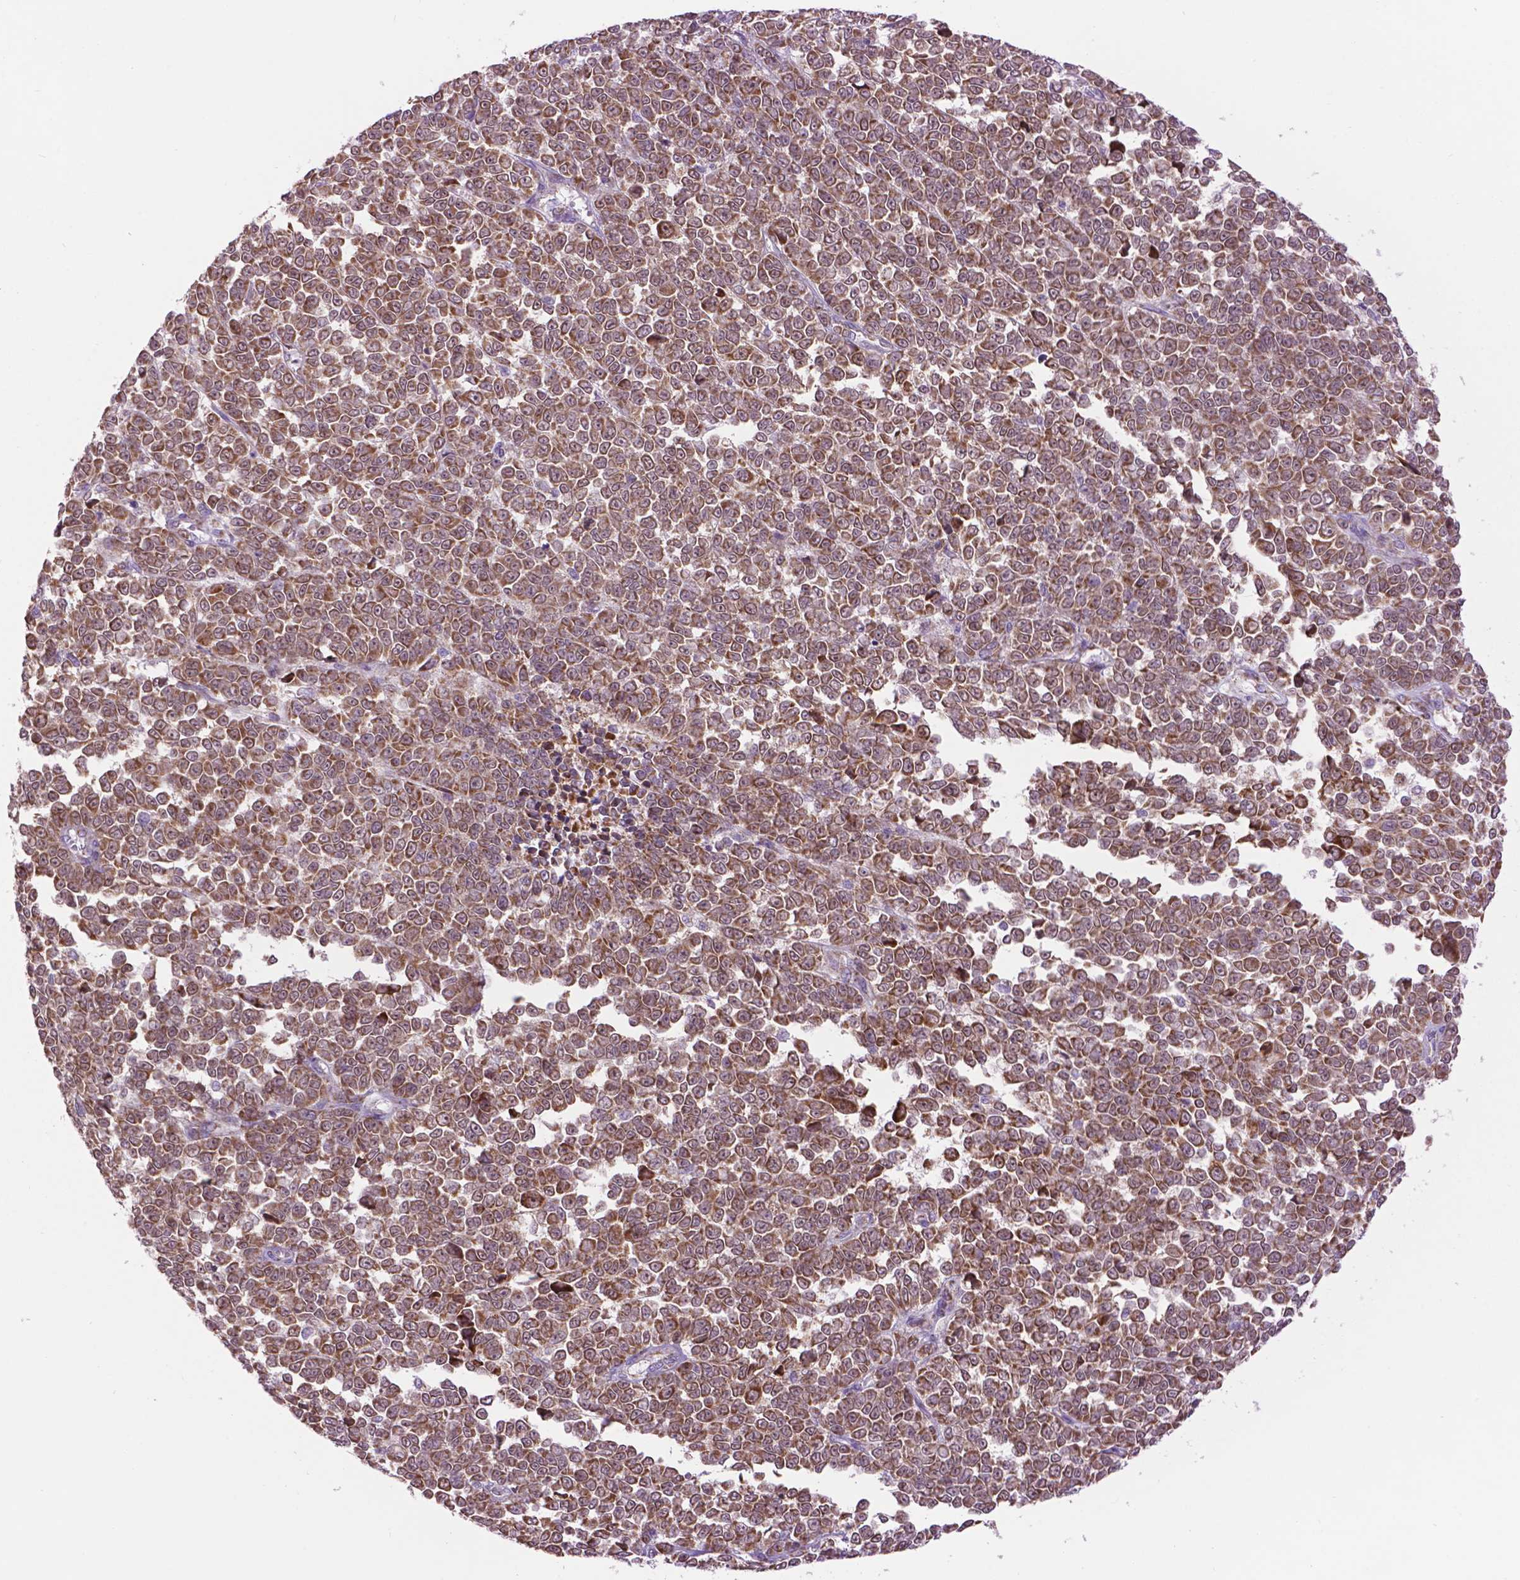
{"staining": {"intensity": "moderate", "quantity": ">75%", "location": "cytoplasmic/membranous"}, "tissue": "melanoma", "cell_type": "Tumor cells", "image_type": "cancer", "snomed": [{"axis": "morphology", "description": "Malignant melanoma, NOS"}, {"axis": "topography", "description": "Skin"}], "caption": "Immunohistochemical staining of malignant melanoma reveals medium levels of moderate cytoplasmic/membranous staining in about >75% of tumor cells.", "gene": "PYCR3", "patient": {"sex": "female", "age": 95}}